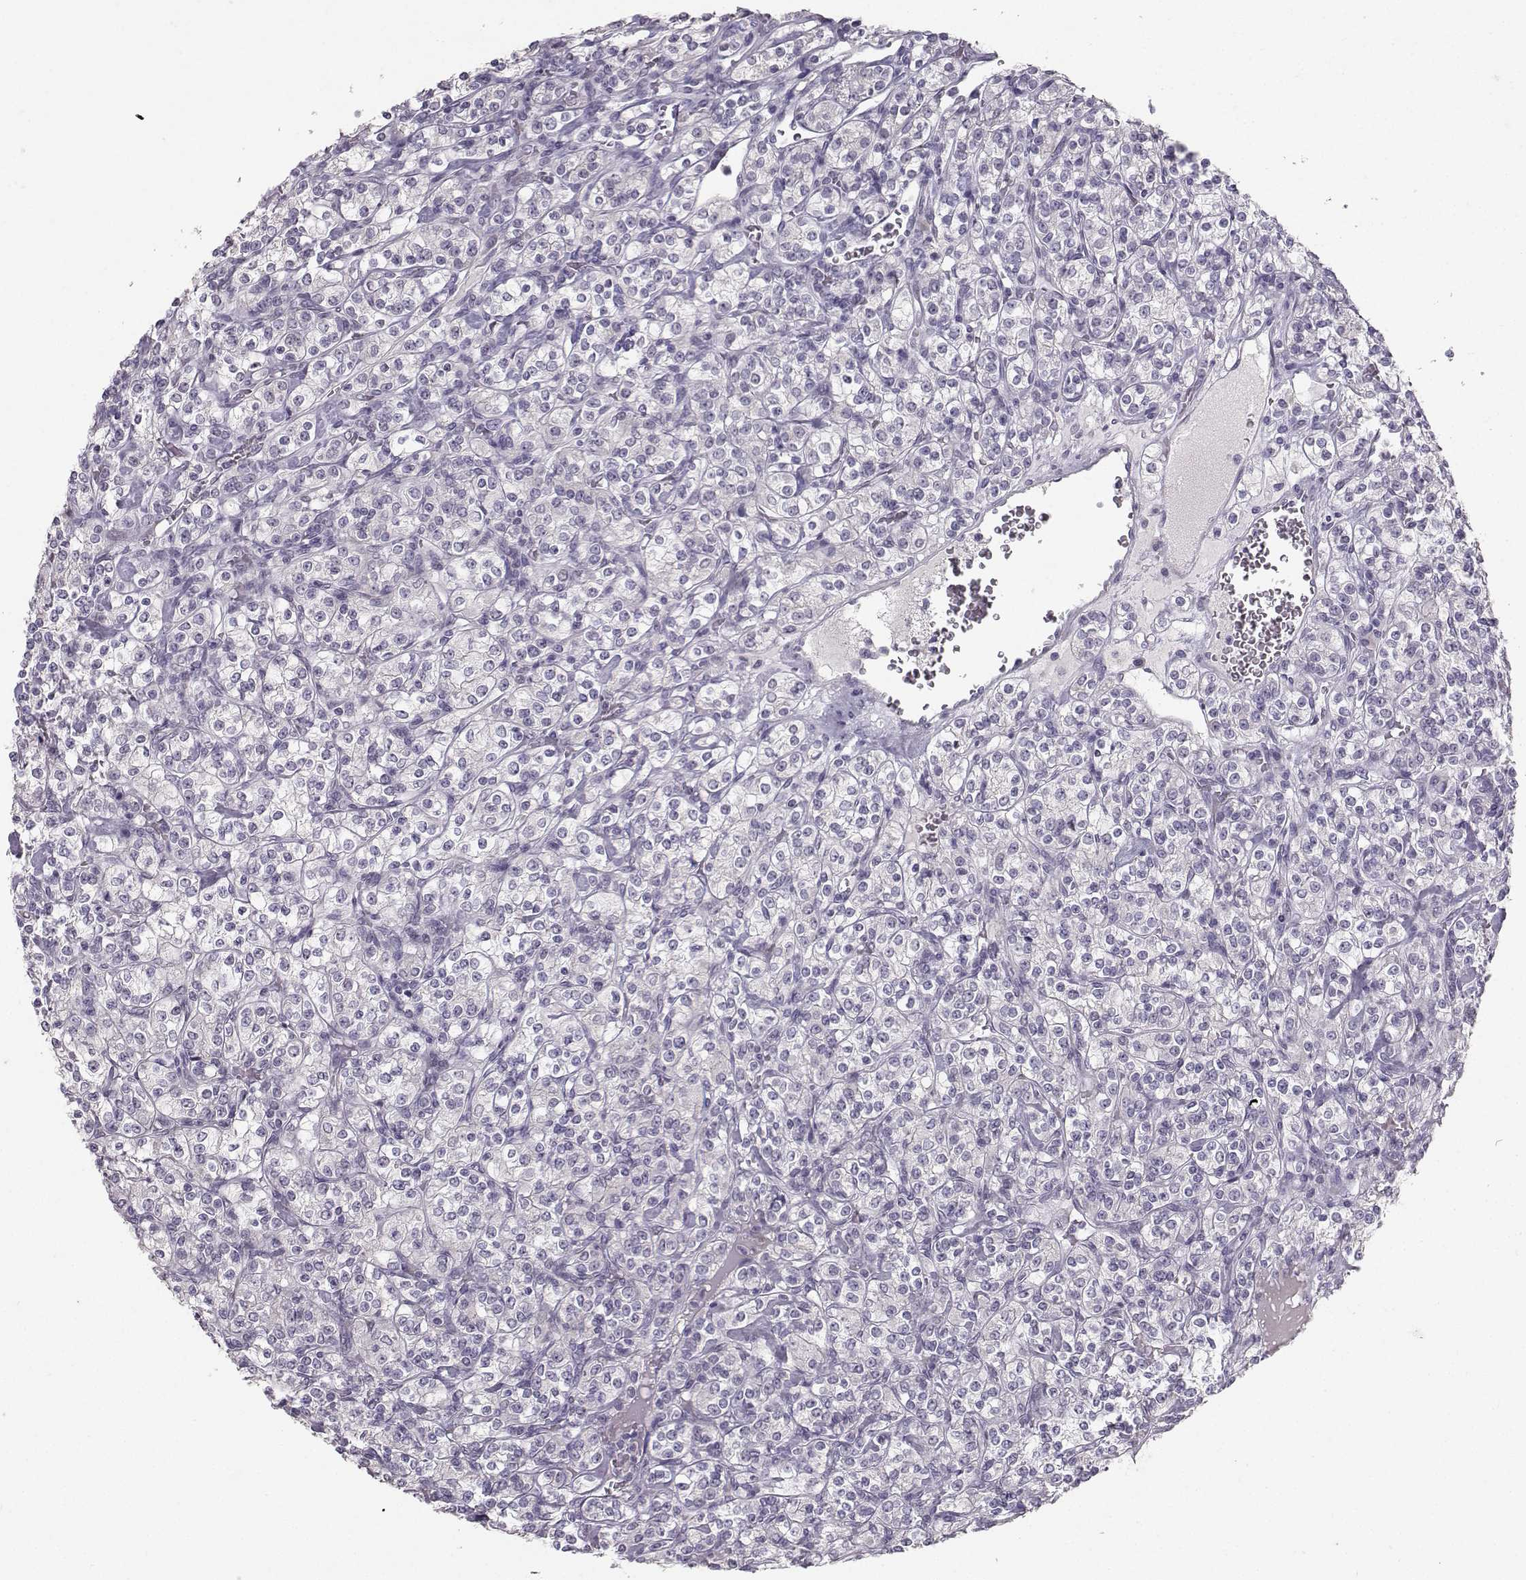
{"staining": {"intensity": "negative", "quantity": "none", "location": "none"}, "tissue": "renal cancer", "cell_type": "Tumor cells", "image_type": "cancer", "snomed": [{"axis": "morphology", "description": "Adenocarcinoma, NOS"}, {"axis": "topography", "description": "Kidney"}], "caption": "Human renal adenocarcinoma stained for a protein using IHC demonstrates no positivity in tumor cells.", "gene": "PKP2", "patient": {"sex": "male", "age": 77}}